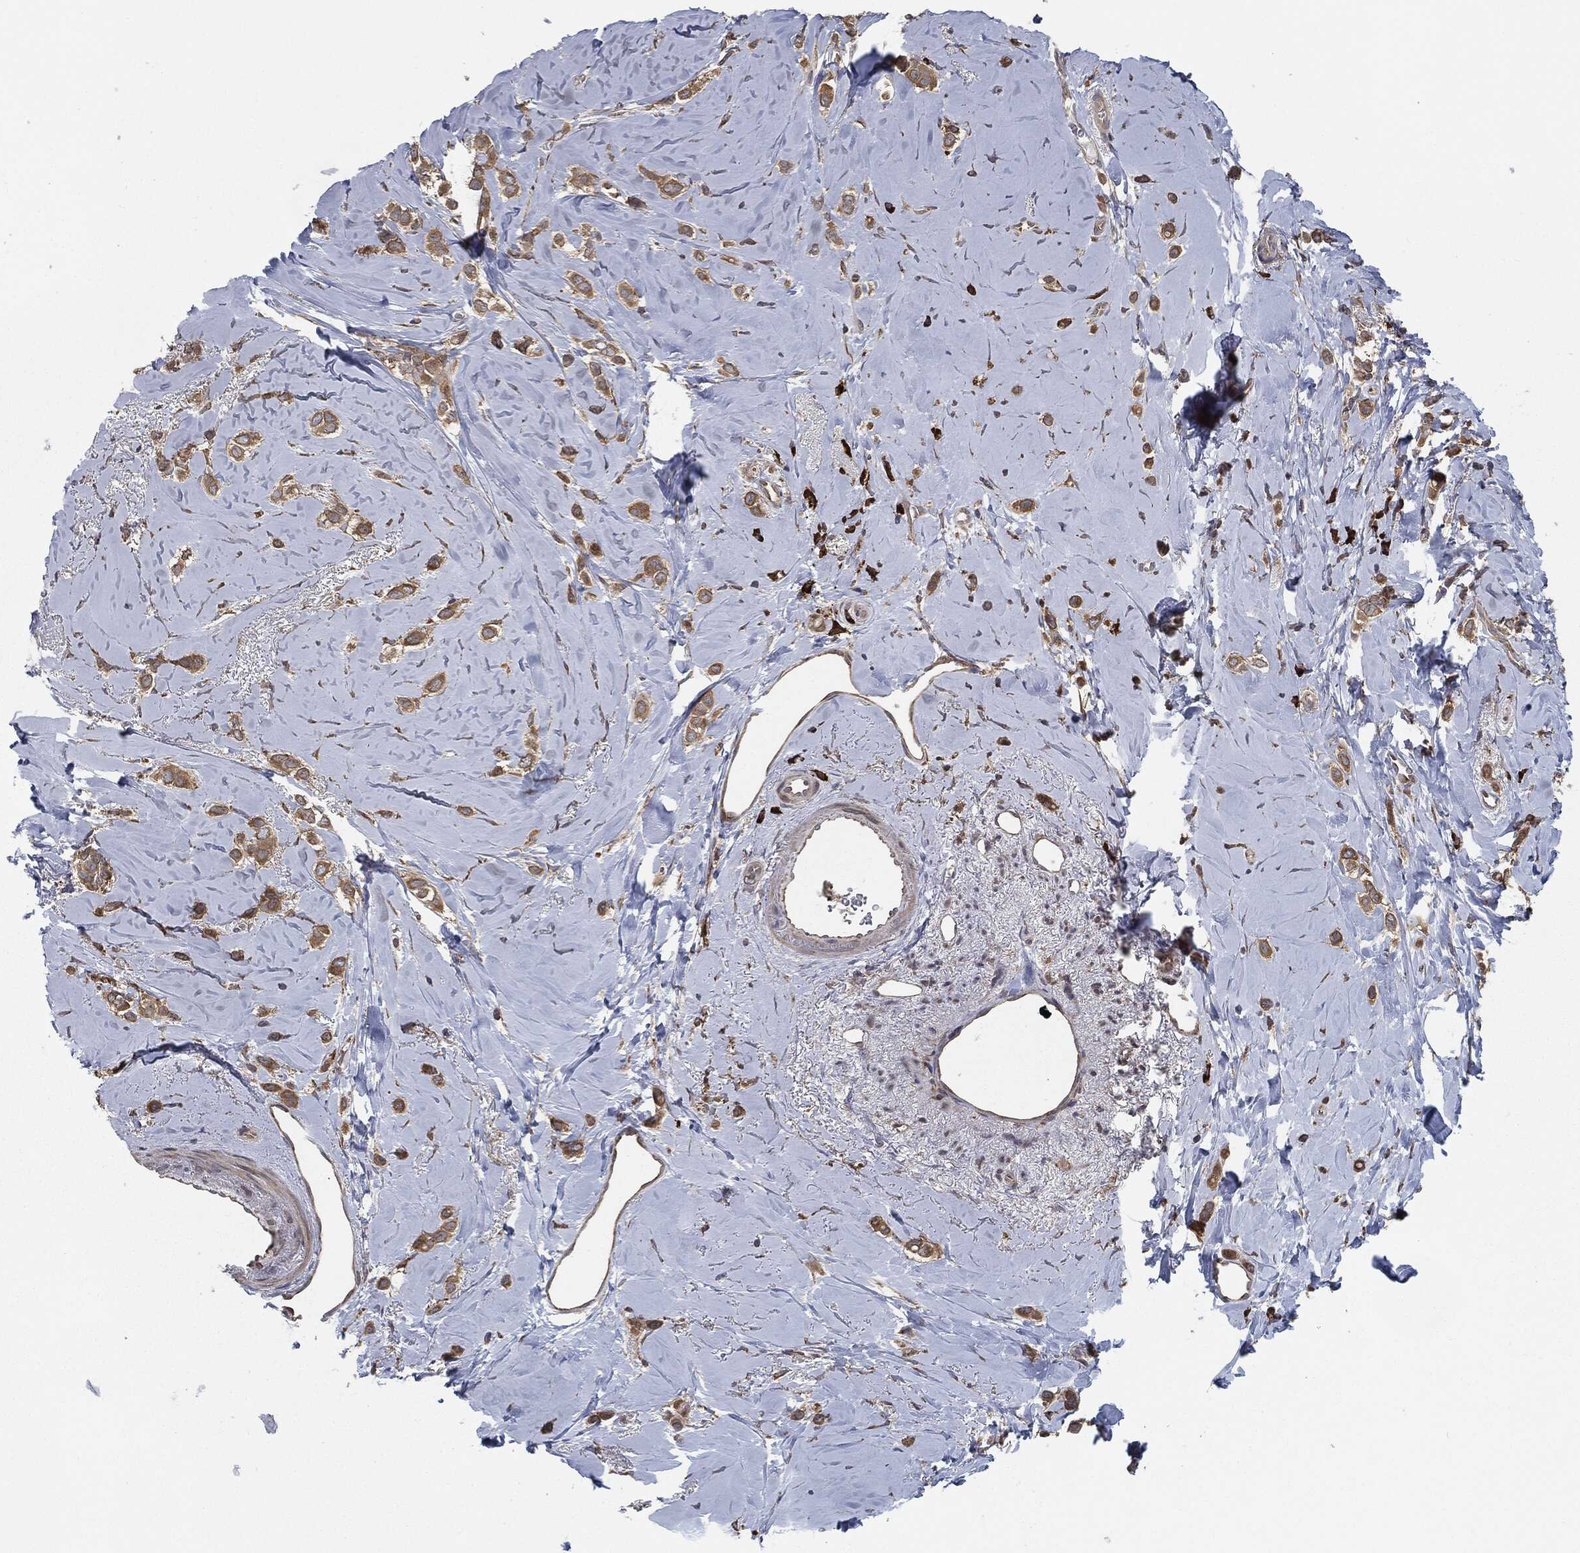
{"staining": {"intensity": "moderate", "quantity": ">75%", "location": "cytoplasmic/membranous"}, "tissue": "breast cancer", "cell_type": "Tumor cells", "image_type": "cancer", "snomed": [{"axis": "morphology", "description": "Lobular carcinoma"}, {"axis": "topography", "description": "Breast"}], "caption": "Brown immunohistochemical staining in breast cancer (lobular carcinoma) reveals moderate cytoplasmic/membranous expression in about >75% of tumor cells.", "gene": "PRDX4", "patient": {"sex": "female", "age": 66}}